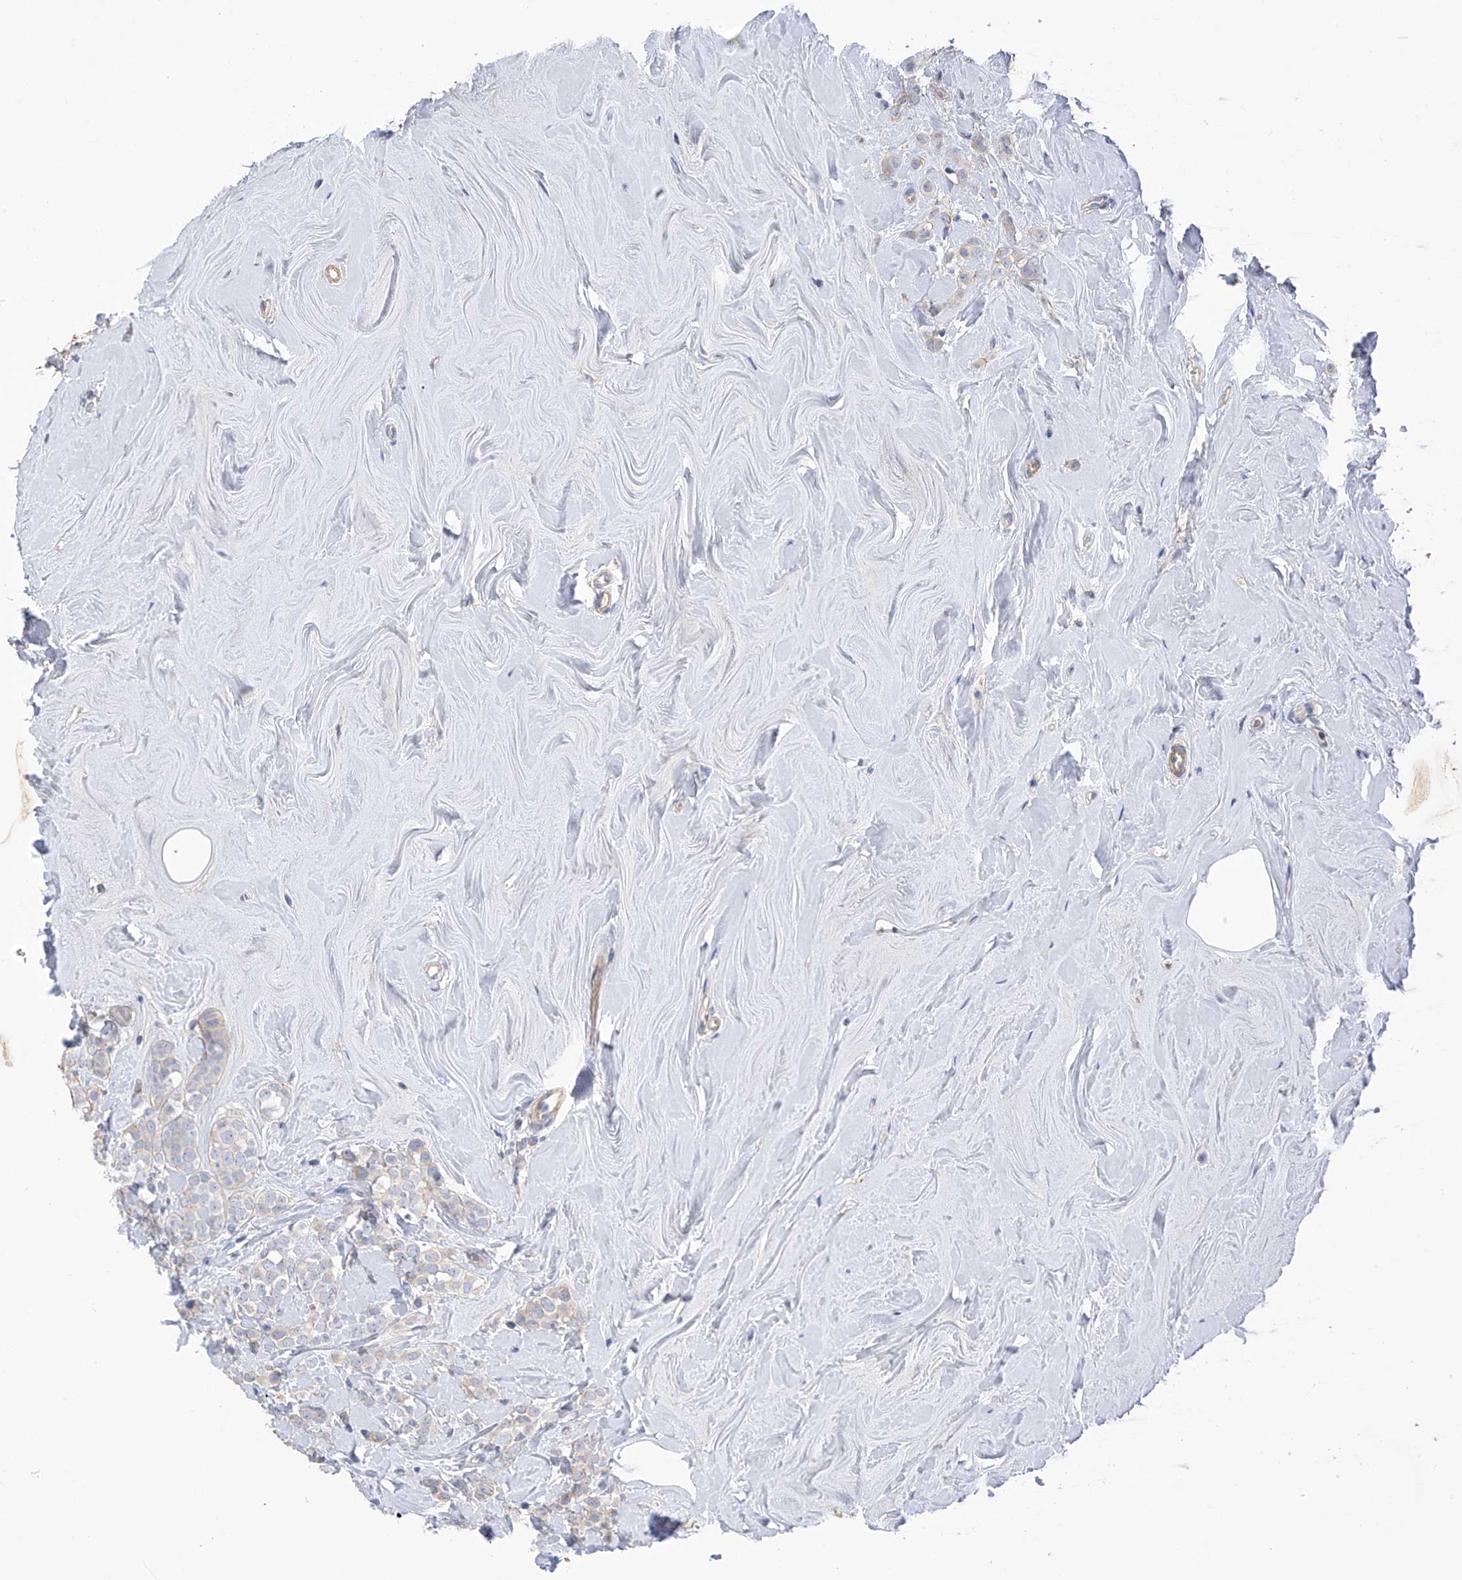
{"staining": {"intensity": "negative", "quantity": "none", "location": "none"}, "tissue": "breast cancer", "cell_type": "Tumor cells", "image_type": "cancer", "snomed": [{"axis": "morphology", "description": "Lobular carcinoma"}, {"axis": "topography", "description": "Breast"}], "caption": "There is no significant staining in tumor cells of breast lobular carcinoma. (Brightfield microscopy of DAB (3,3'-diaminobenzidine) immunohistochemistry at high magnification).", "gene": "SLFN14", "patient": {"sex": "female", "age": 47}}